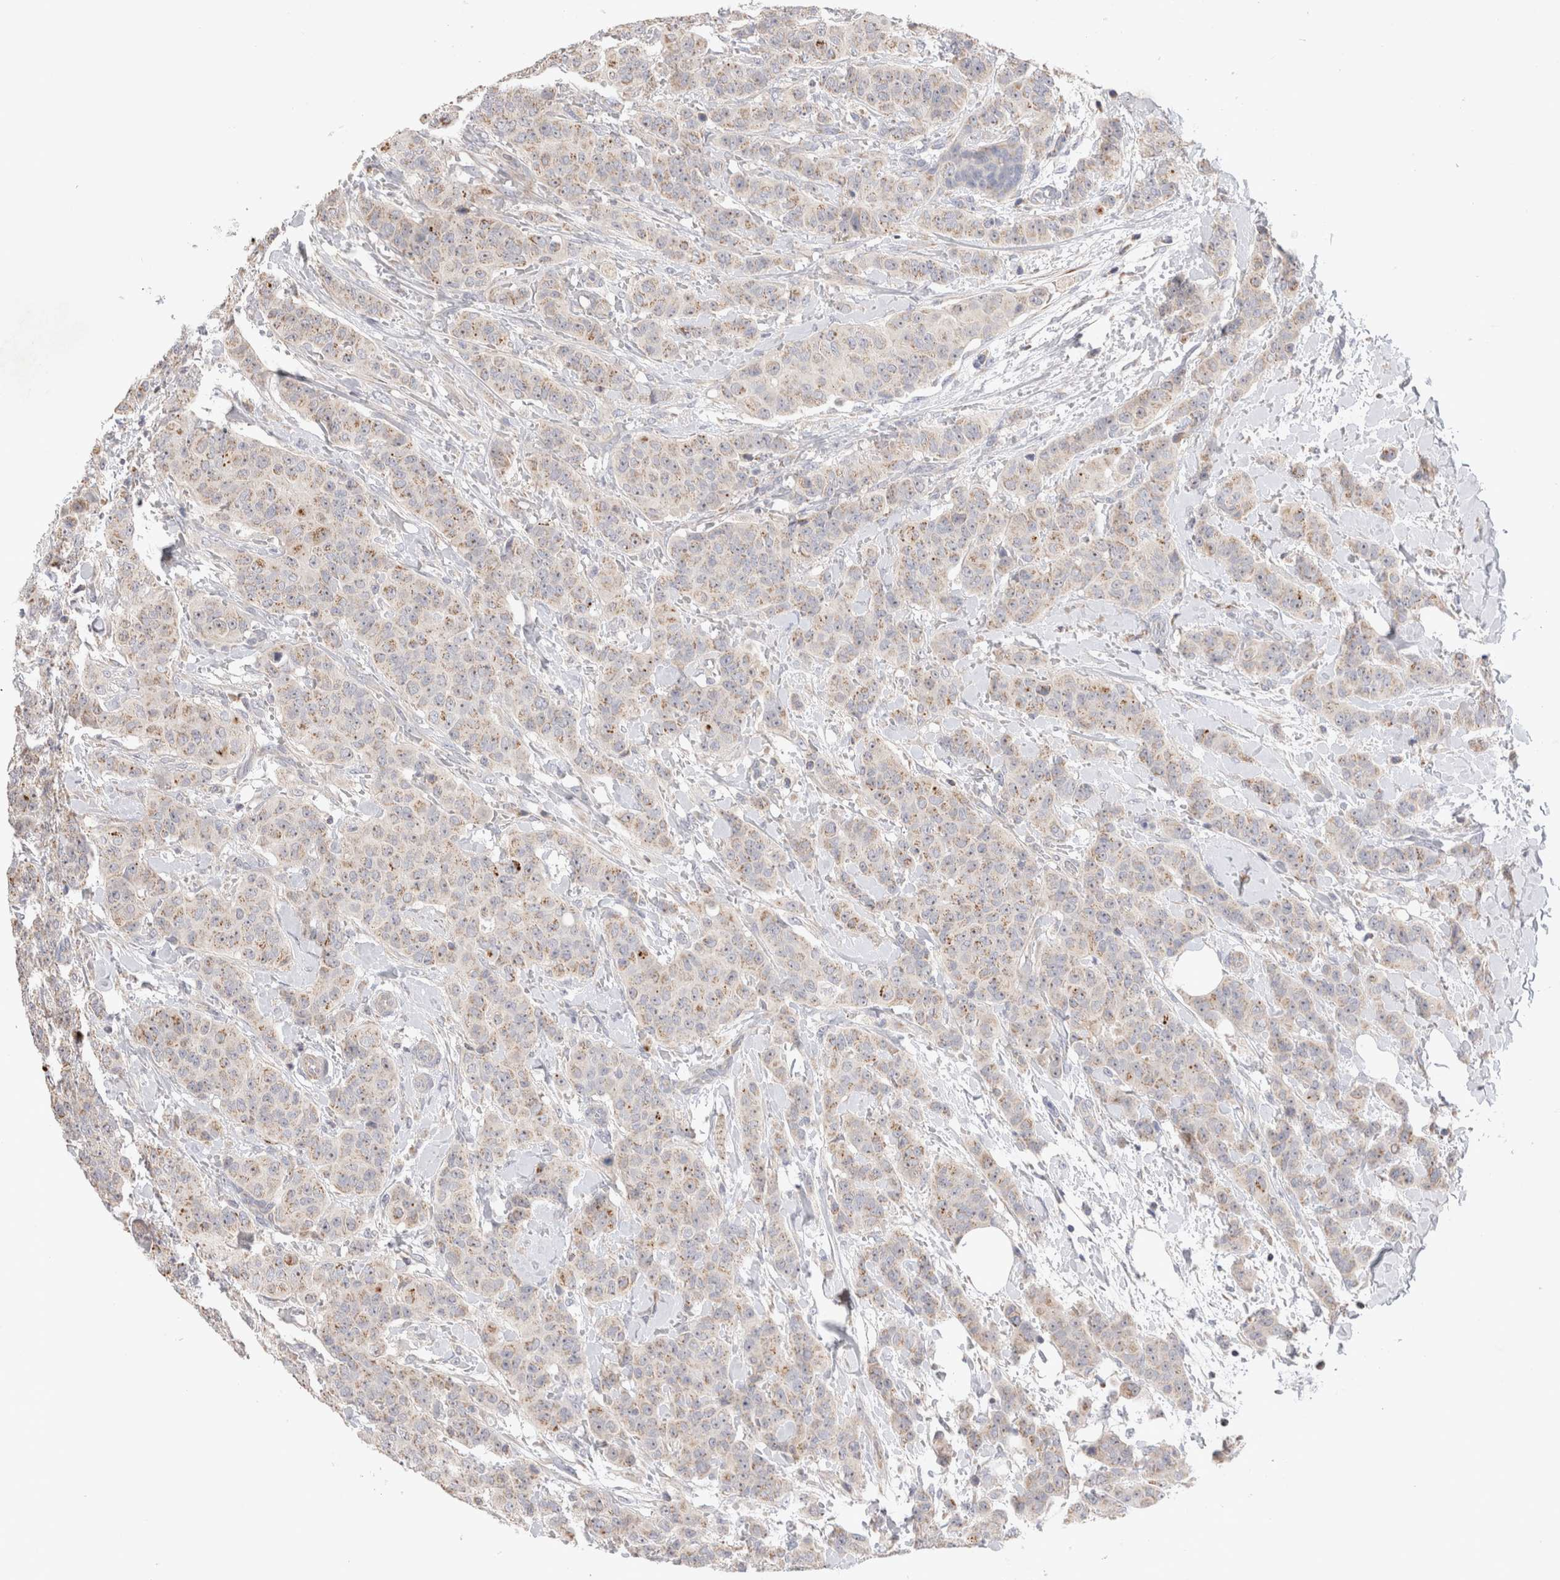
{"staining": {"intensity": "weak", "quantity": ">75%", "location": "cytoplasmic/membranous"}, "tissue": "breast cancer", "cell_type": "Tumor cells", "image_type": "cancer", "snomed": [{"axis": "morphology", "description": "Normal tissue, NOS"}, {"axis": "morphology", "description": "Duct carcinoma"}, {"axis": "topography", "description": "Breast"}], "caption": "DAB immunohistochemical staining of human breast cancer (infiltrating ductal carcinoma) displays weak cytoplasmic/membranous protein expression in about >75% of tumor cells. The protein is stained brown, and the nuclei are stained in blue (DAB (3,3'-diaminobenzidine) IHC with brightfield microscopy, high magnification).", "gene": "CHADL", "patient": {"sex": "female", "age": 40}}